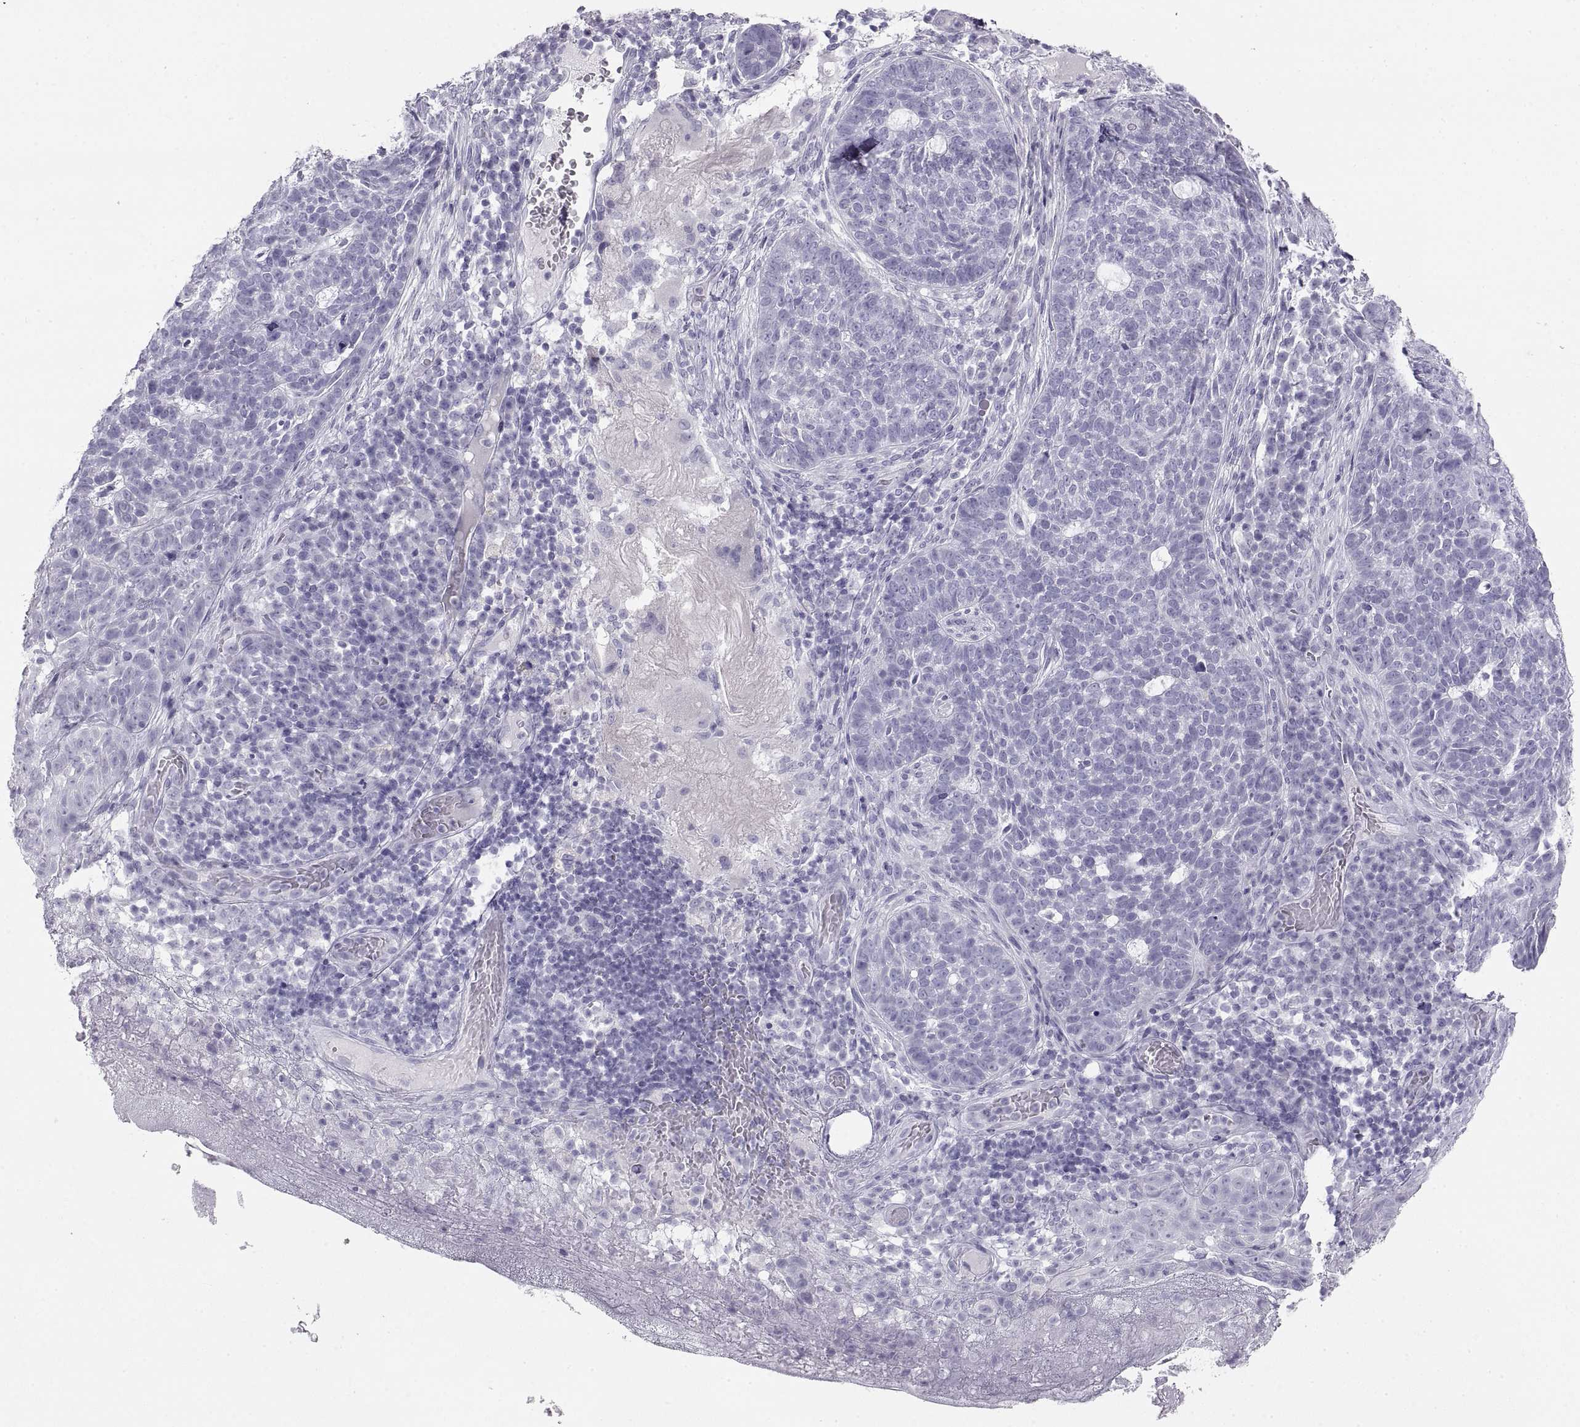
{"staining": {"intensity": "negative", "quantity": "none", "location": "none"}, "tissue": "skin cancer", "cell_type": "Tumor cells", "image_type": "cancer", "snomed": [{"axis": "morphology", "description": "Basal cell carcinoma"}, {"axis": "topography", "description": "Skin"}], "caption": "Tumor cells are negative for brown protein staining in skin cancer (basal cell carcinoma). (DAB IHC with hematoxylin counter stain).", "gene": "SEMG1", "patient": {"sex": "female", "age": 69}}